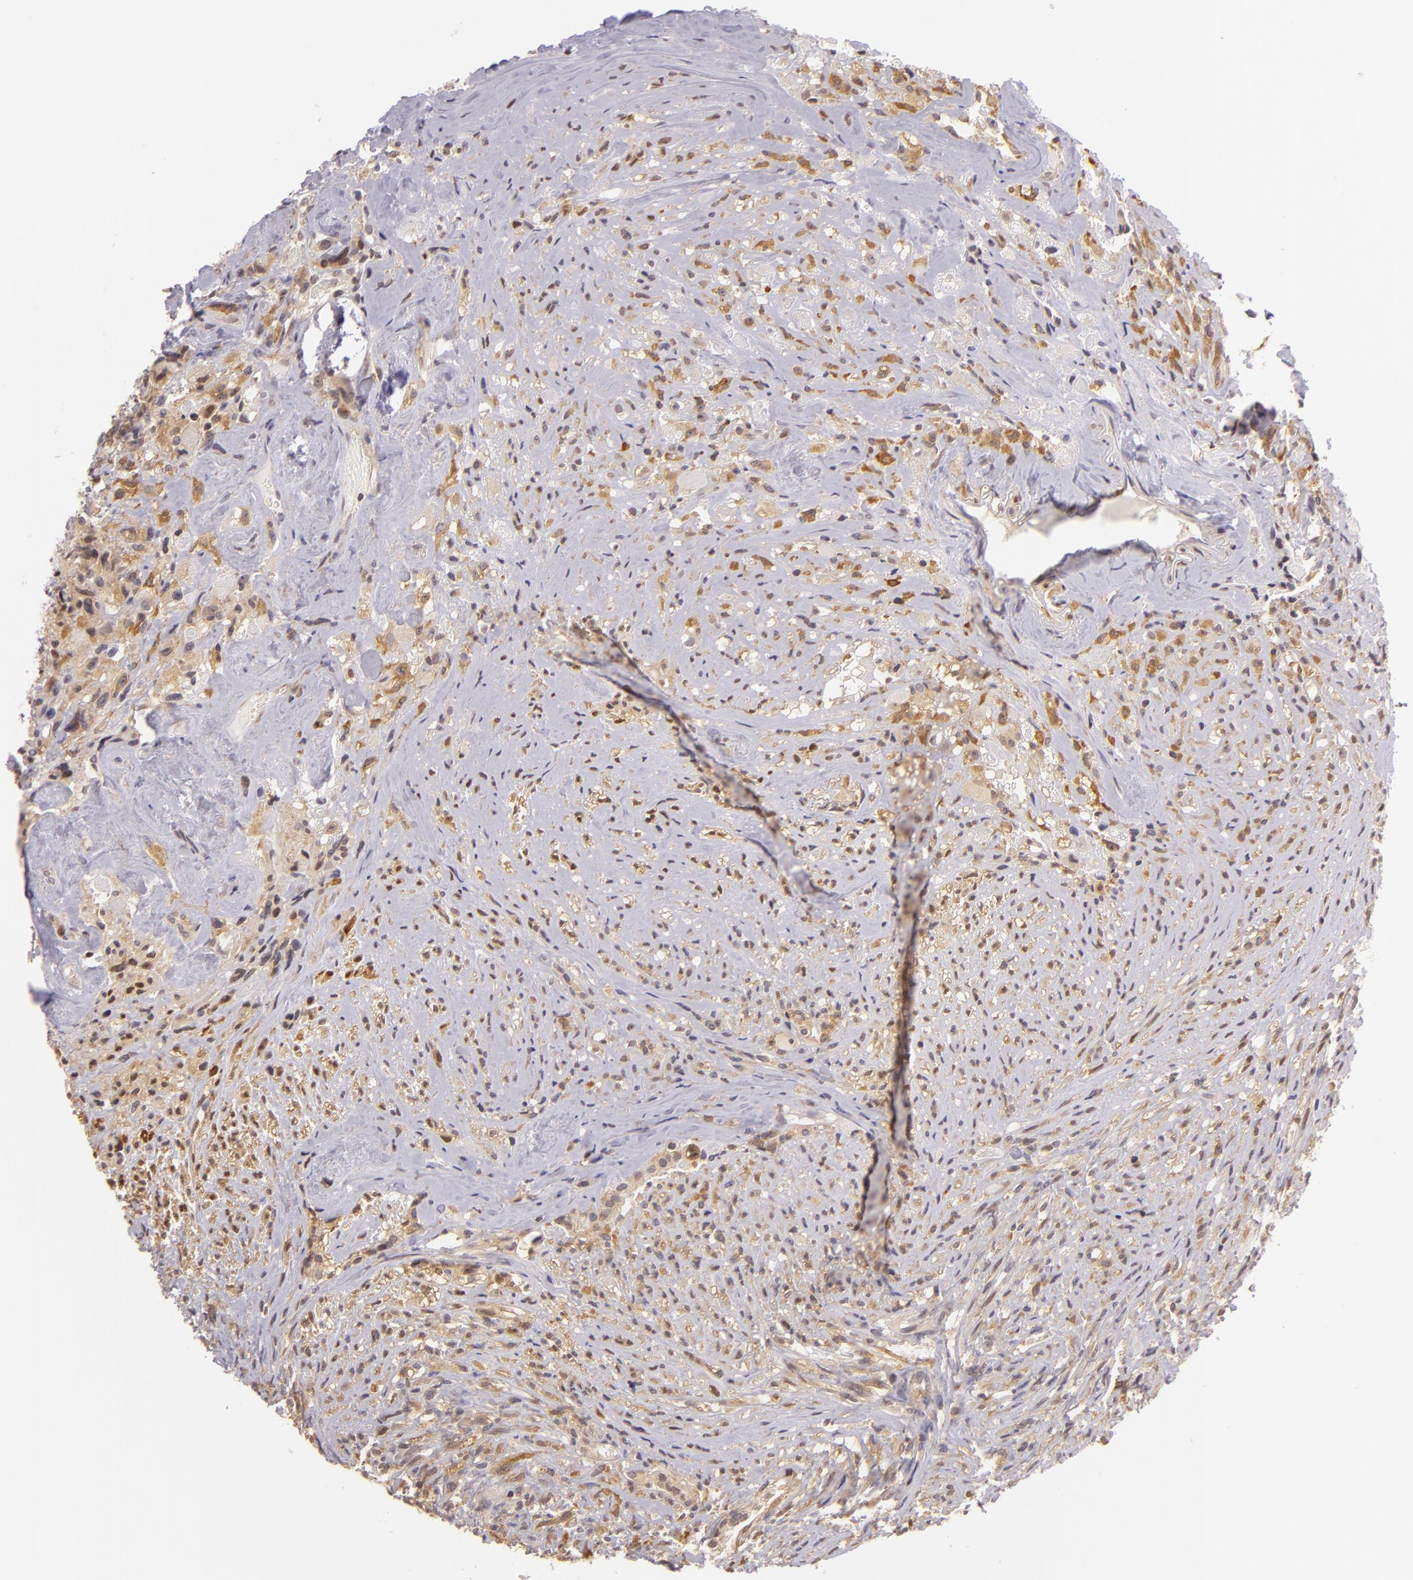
{"staining": {"intensity": "weak", "quantity": "25%-75%", "location": "cytoplasmic/membranous"}, "tissue": "glioma", "cell_type": "Tumor cells", "image_type": "cancer", "snomed": [{"axis": "morphology", "description": "Glioma, malignant, High grade"}, {"axis": "topography", "description": "Brain"}], "caption": "High-grade glioma (malignant) tissue shows weak cytoplasmic/membranous staining in approximately 25%-75% of tumor cells (DAB (3,3'-diaminobenzidine) IHC with brightfield microscopy, high magnification).", "gene": "IMPDH1", "patient": {"sex": "male", "age": 48}}